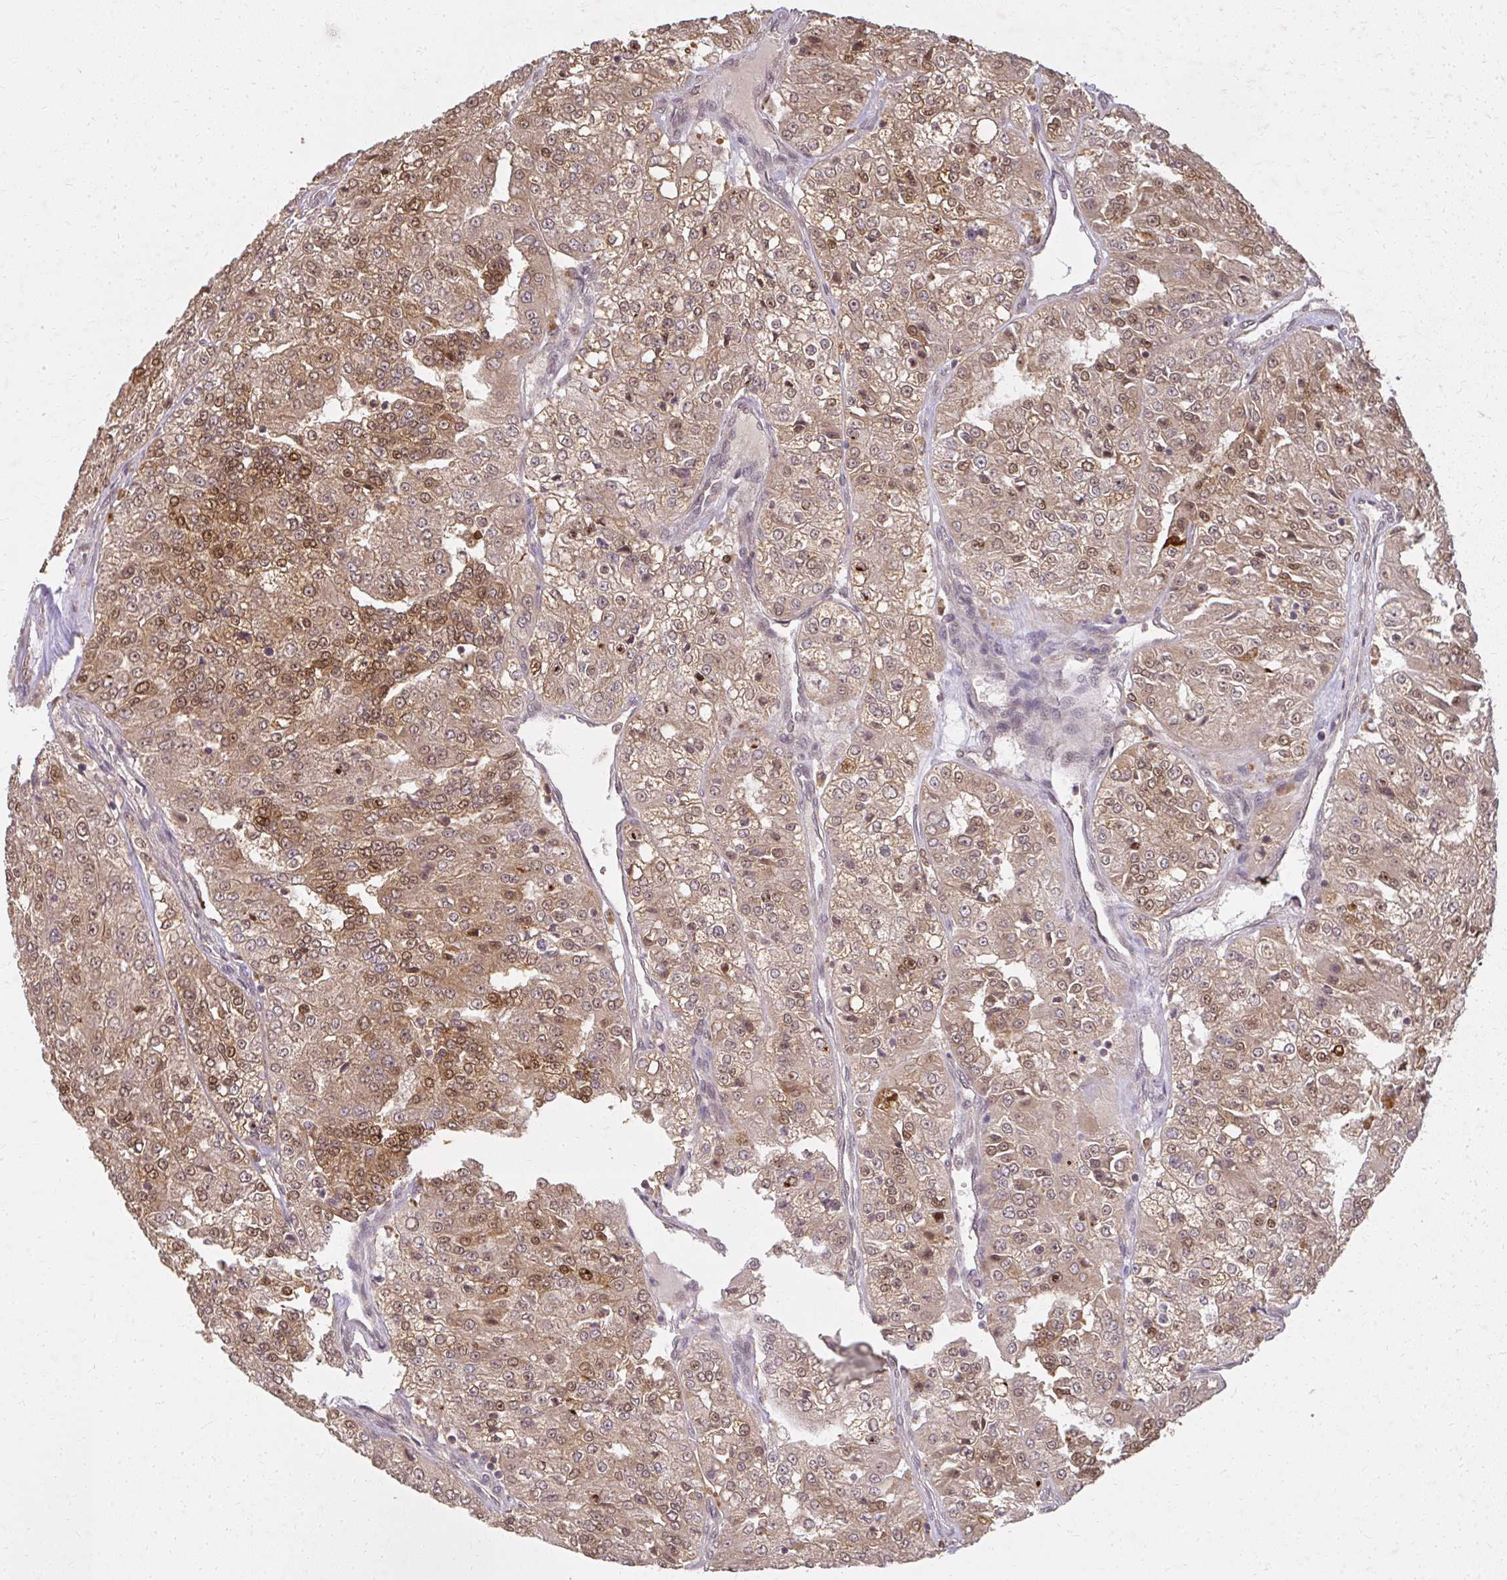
{"staining": {"intensity": "moderate", "quantity": ">75%", "location": "cytoplasmic/membranous,nuclear"}, "tissue": "renal cancer", "cell_type": "Tumor cells", "image_type": "cancer", "snomed": [{"axis": "morphology", "description": "Adenocarcinoma, NOS"}, {"axis": "topography", "description": "Kidney"}], "caption": "Human renal cancer stained with a protein marker exhibits moderate staining in tumor cells.", "gene": "LARS2", "patient": {"sex": "female", "age": 63}}